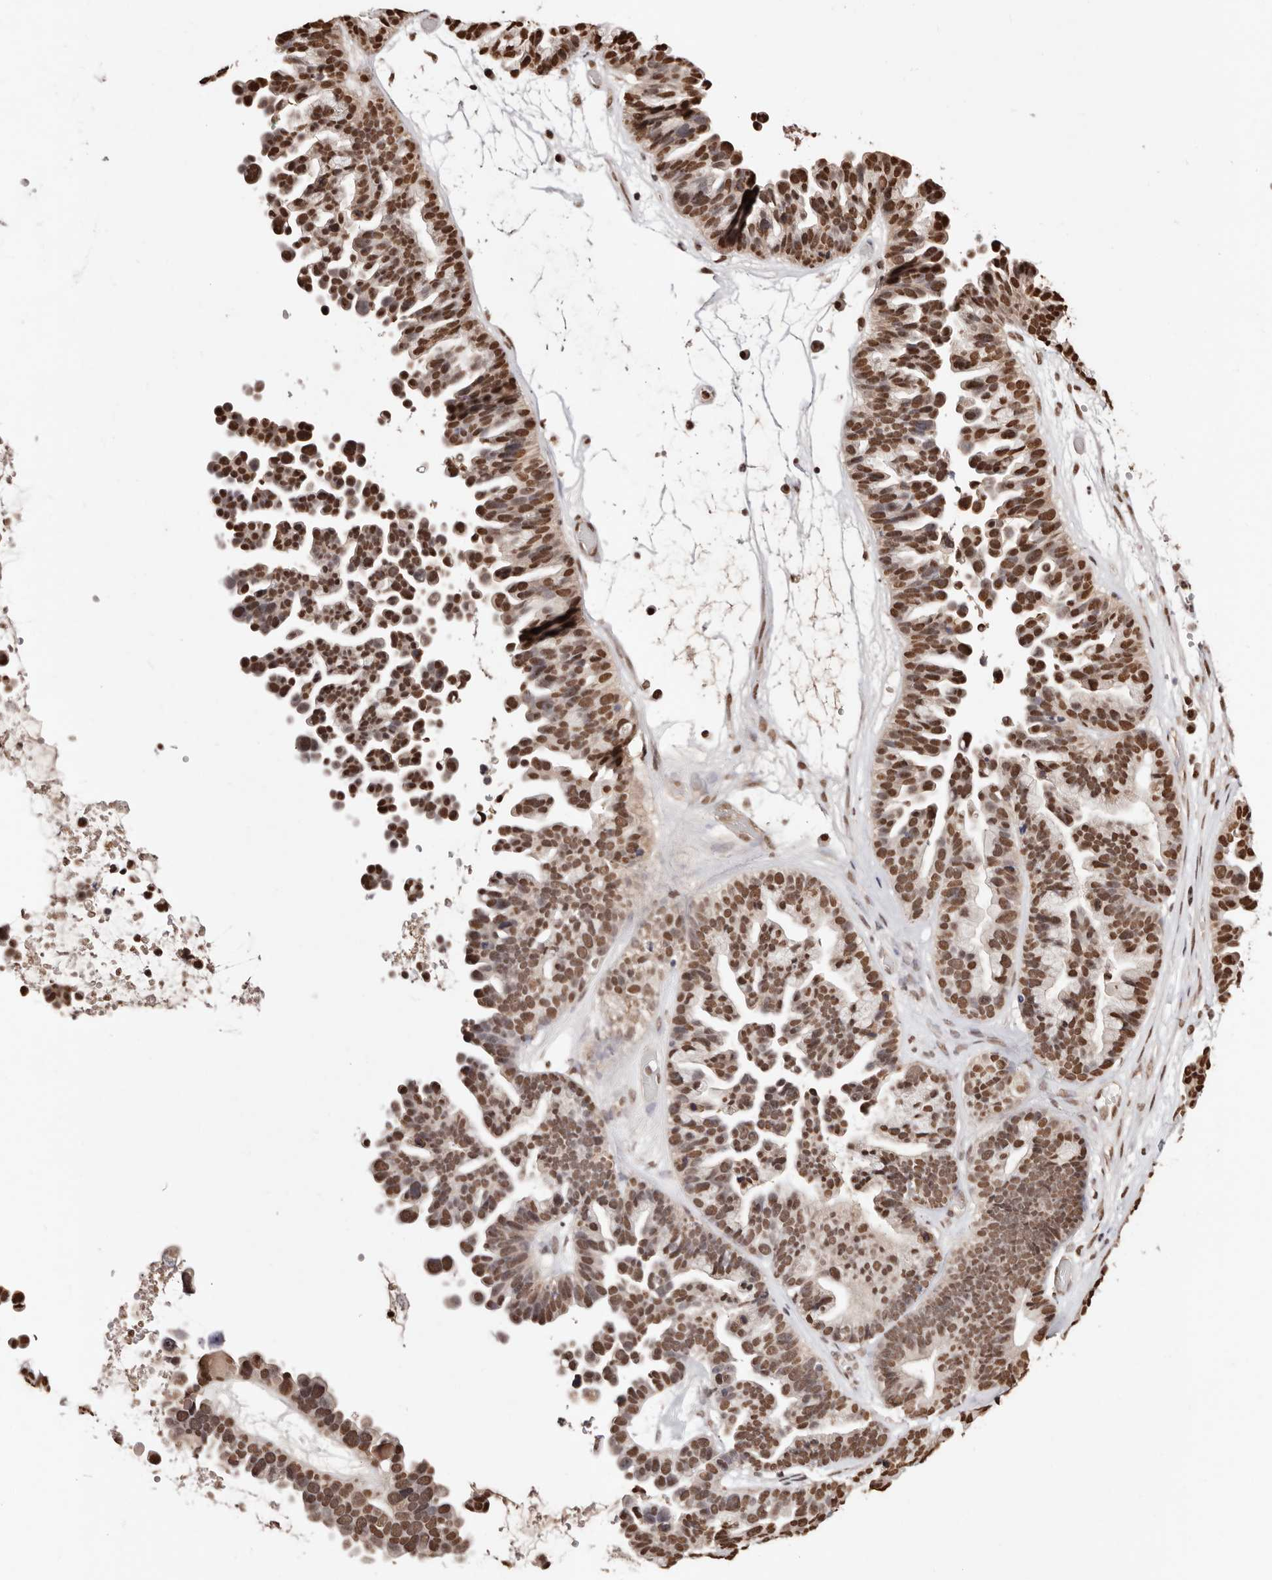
{"staining": {"intensity": "strong", "quantity": ">75%", "location": "nuclear"}, "tissue": "ovarian cancer", "cell_type": "Tumor cells", "image_type": "cancer", "snomed": [{"axis": "morphology", "description": "Cystadenocarcinoma, serous, NOS"}, {"axis": "topography", "description": "Ovary"}], "caption": "Immunohistochemical staining of ovarian cancer demonstrates high levels of strong nuclear expression in approximately >75% of tumor cells.", "gene": "BICRAL", "patient": {"sex": "female", "age": 56}}